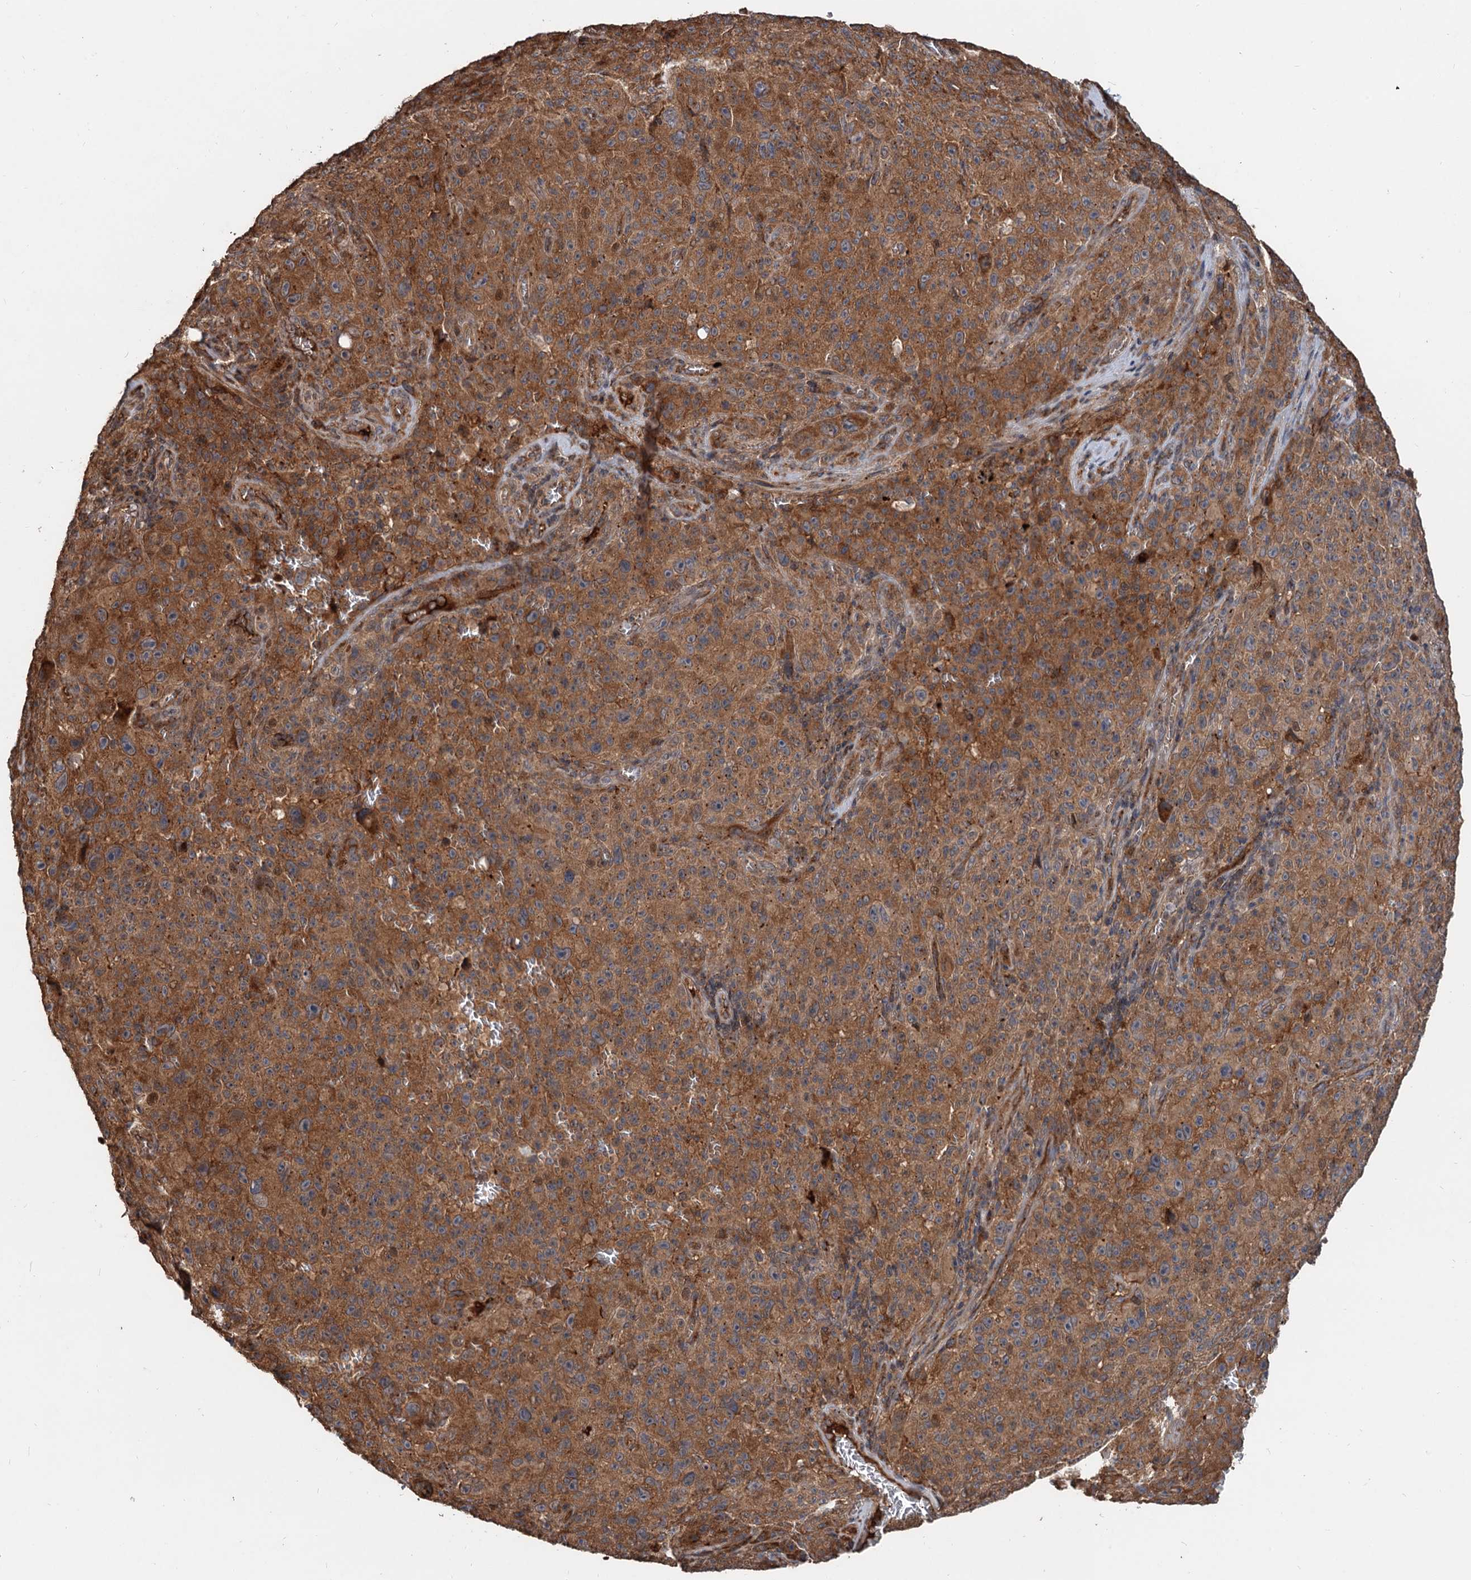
{"staining": {"intensity": "strong", "quantity": ">75%", "location": "cytoplasmic/membranous"}, "tissue": "melanoma", "cell_type": "Tumor cells", "image_type": "cancer", "snomed": [{"axis": "morphology", "description": "Malignant melanoma, NOS"}, {"axis": "topography", "description": "Skin"}], "caption": "Protein expression analysis of human malignant melanoma reveals strong cytoplasmic/membranous staining in approximately >75% of tumor cells. The protein is shown in brown color, while the nuclei are stained blue.", "gene": "DEXI", "patient": {"sex": "female", "age": 82}}